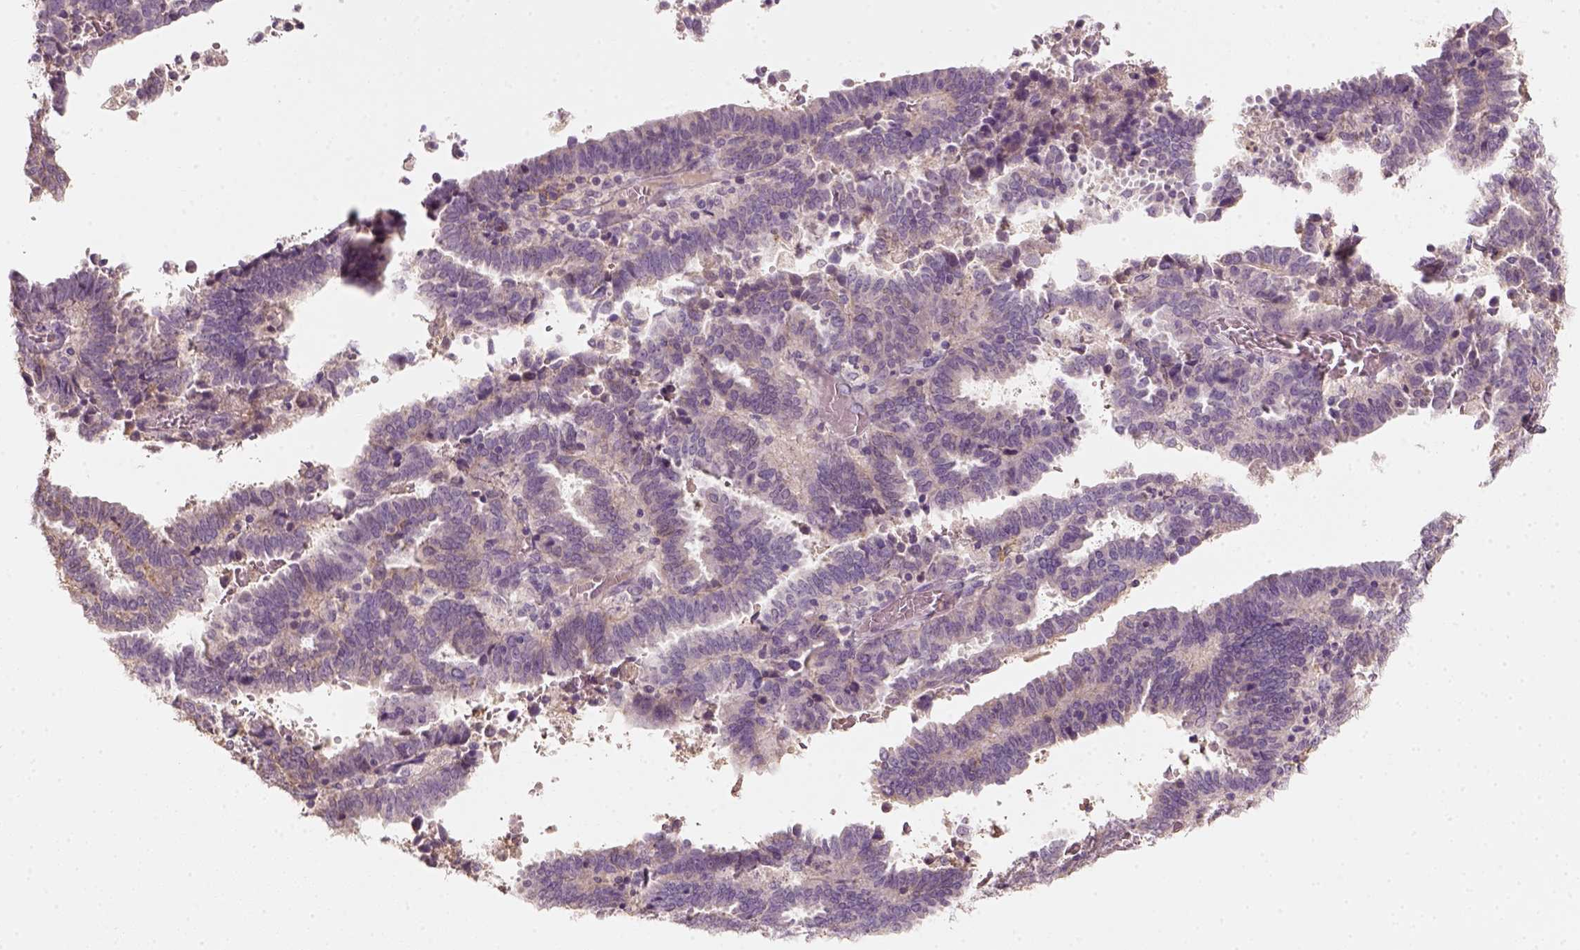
{"staining": {"intensity": "weak", "quantity": "<25%", "location": "cytoplasmic/membranous"}, "tissue": "endometrial cancer", "cell_type": "Tumor cells", "image_type": "cancer", "snomed": [{"axis": "morphology", "description": "Adenocarcinoma, NOS"}, {"axis": "topography", "description": "Uterus"}], "caption": "The micrograph reveals no significant staining in tumor cells of adenocarcinoma (endometrial).", "gene": "AQP9", "patient": {"sex": "female", "age": 83}}